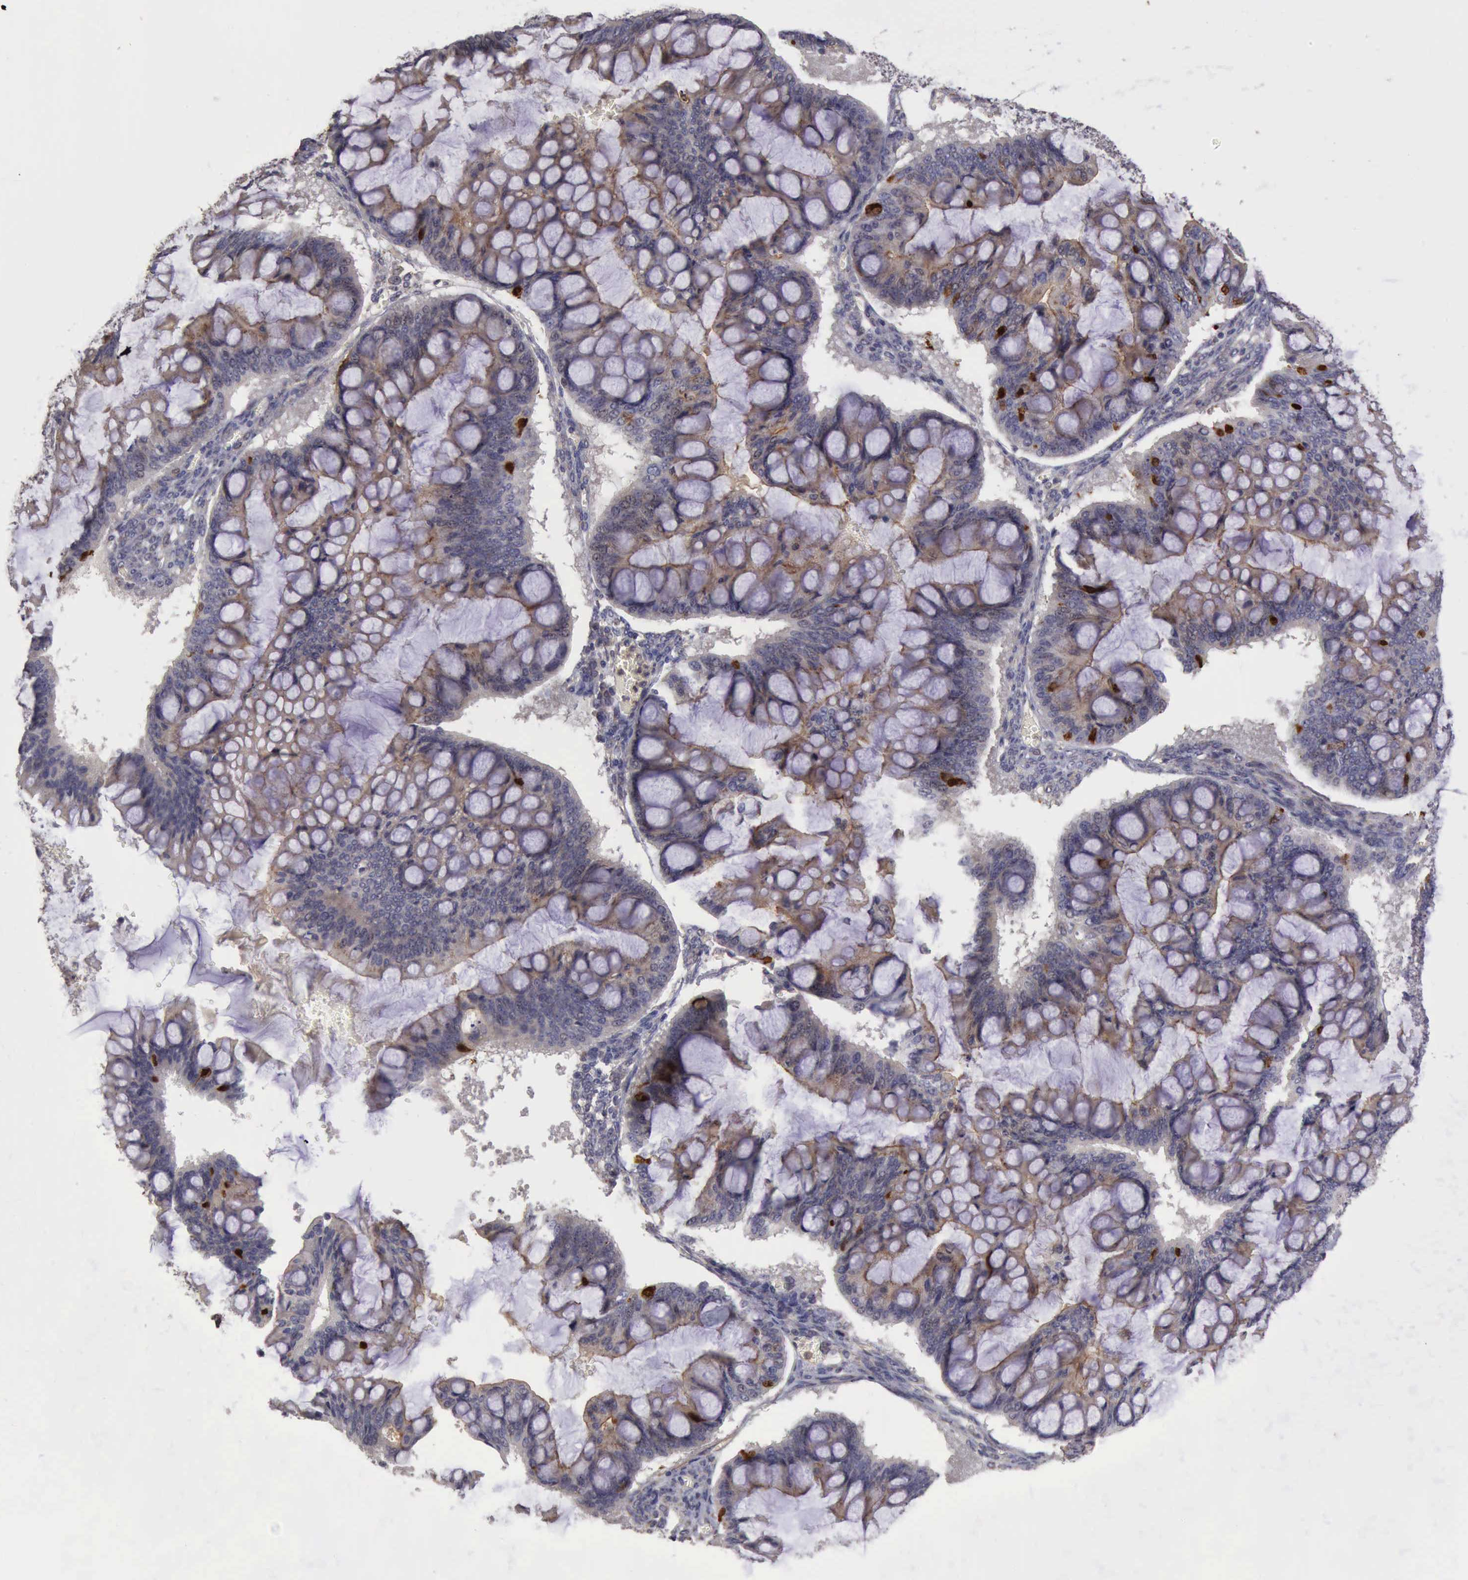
{"staining": {"intensity": "negative", "quantity": "none", "location": "none"}, "tissue": "ovarian cancer", "cell_type": "Tumor cells", "image_type": "cancer", "snomed": [{"axis": "morphology", "description": "Cystadenocarcinoma, mucinous, NOS"}, {"axis": "topography", "description": "Ovary"}], "caption": "Immunohistochemistry of human ovarian cancer exhibits no expression in tumor cells.", "gene": "BMX", "patient": {"sex": "female", "age": 73}}